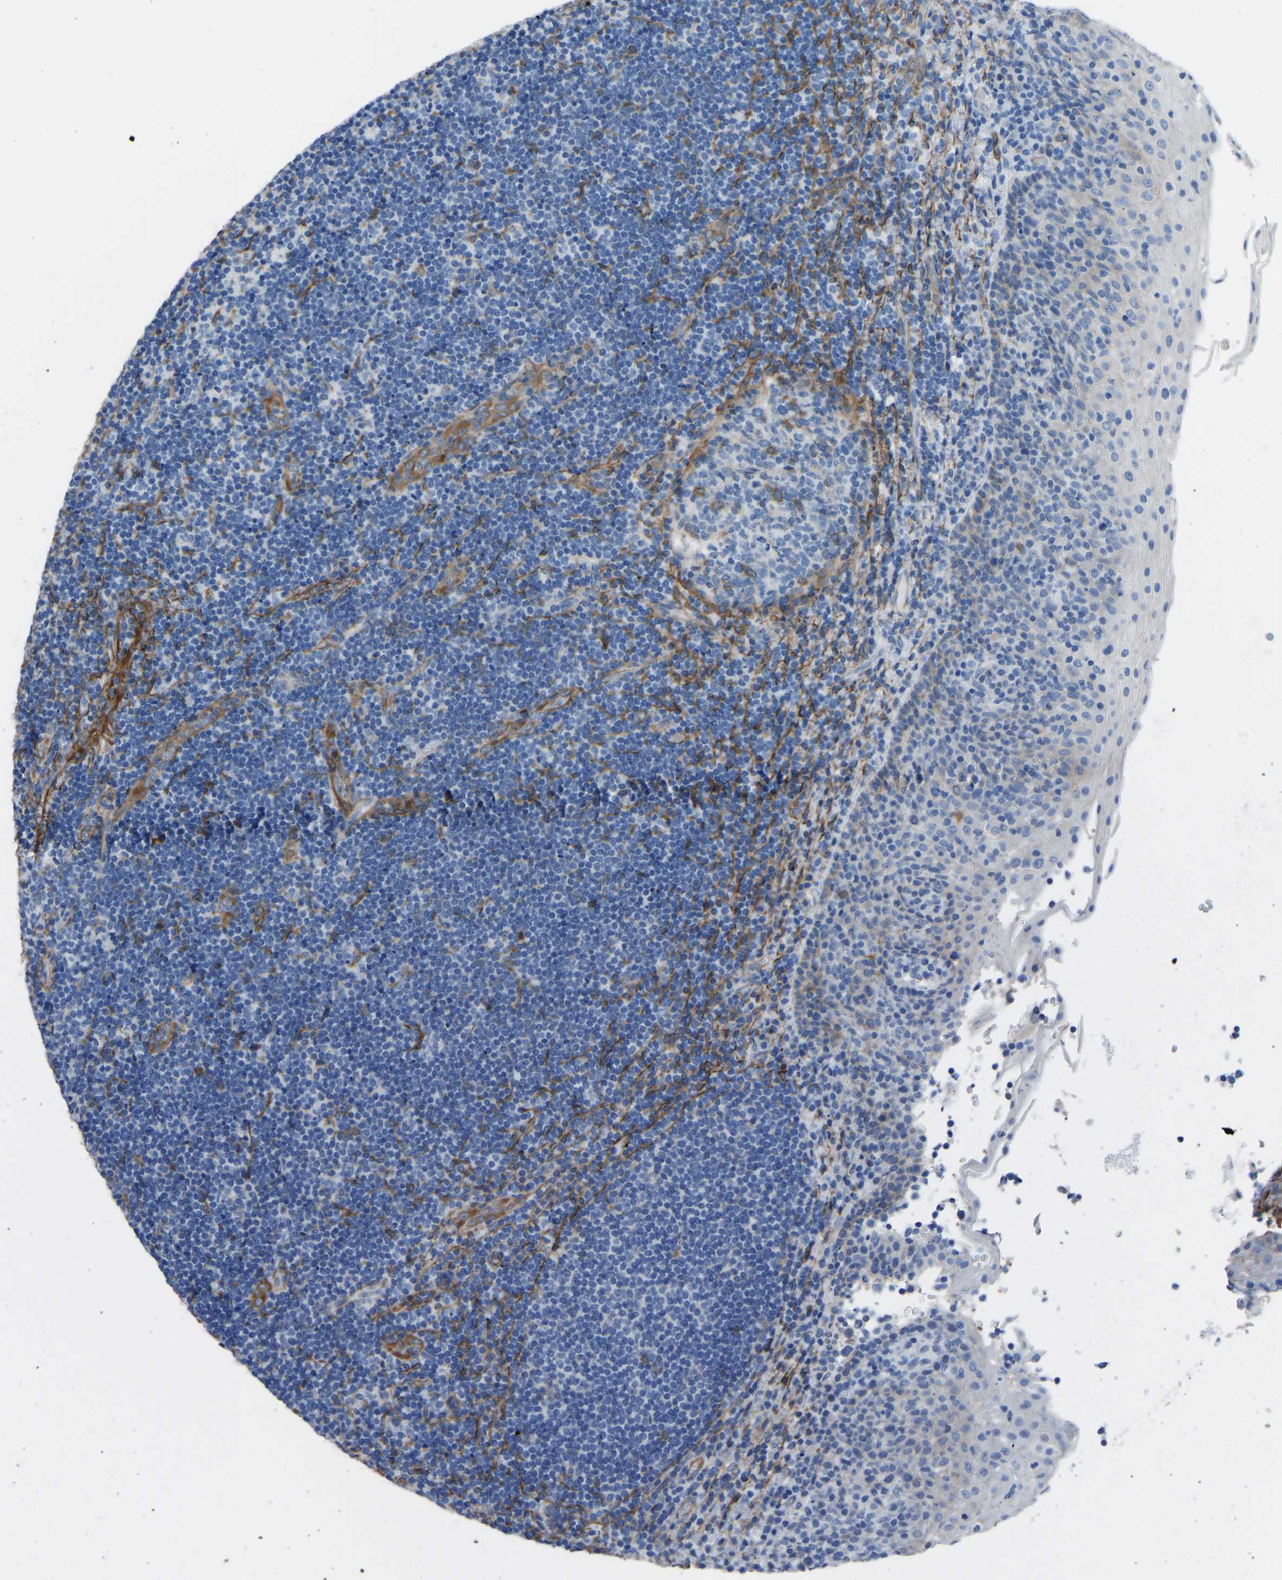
{"staining": {"intensity": "negative", "quantity": "none", "location": "none"}, "tissue": "lymphoma", "cell_type": "Tumor cells", "image_type": "cancer", "snomed": [{"axis": "morphology", "description": "Malignant lymphoma, non-Hodgkin's type, High grade"}, {"axis": "topography", "description": "Tonsil"}], "caption": "This image is of lymphoma stained with IHC to label a protein in brown with the nuclei are counter-stained blue. There is no staining in tumor cells.", "gene": "MYH10", "patient": {"sex": "female", "age": 36}}